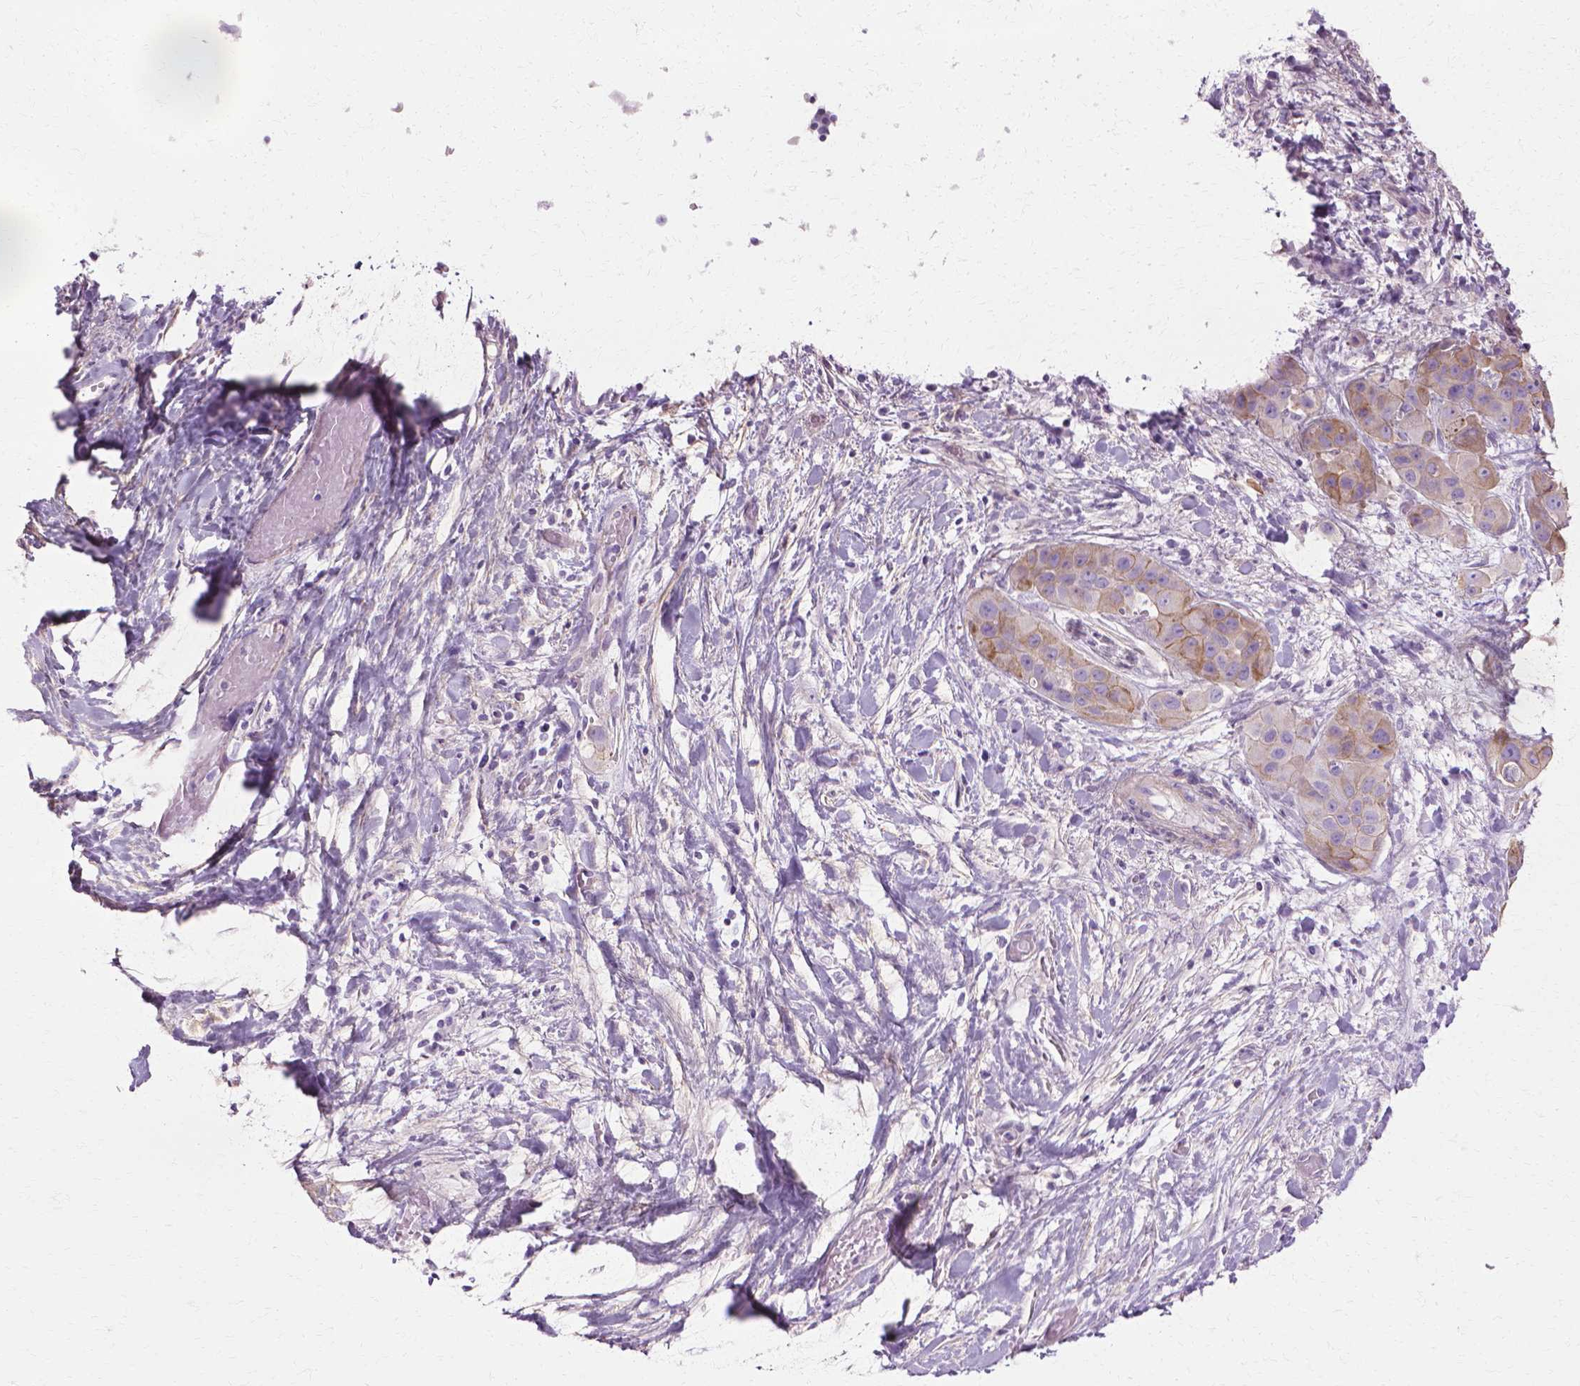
{"staining": {"intensity": "weak", "quantity": "<25%", "location": "cytoplasmic/membranous"}, "tissue": "liver cancer", "cell_type": "Tumor cells", "image_type": "cancer", "snomed": [{"axis": "morphology", "description": "Cholangiocarcinoma"}, {"axis": "topography", "description": "Liver"}], "caption": "DAB (3,3'-diaminobenzidine) immunohistochemical staining of liver cancer (cholangiocarcinoma) exhibits no significant expression in tumor cells. The staining is performed using DAB (3,3'-diaminobenzidine) brown chromogen with nuclei counter-stained in using hematoxylin.", "gene": "CFAP157", "patient": {"sex": "female", "age": 52}}